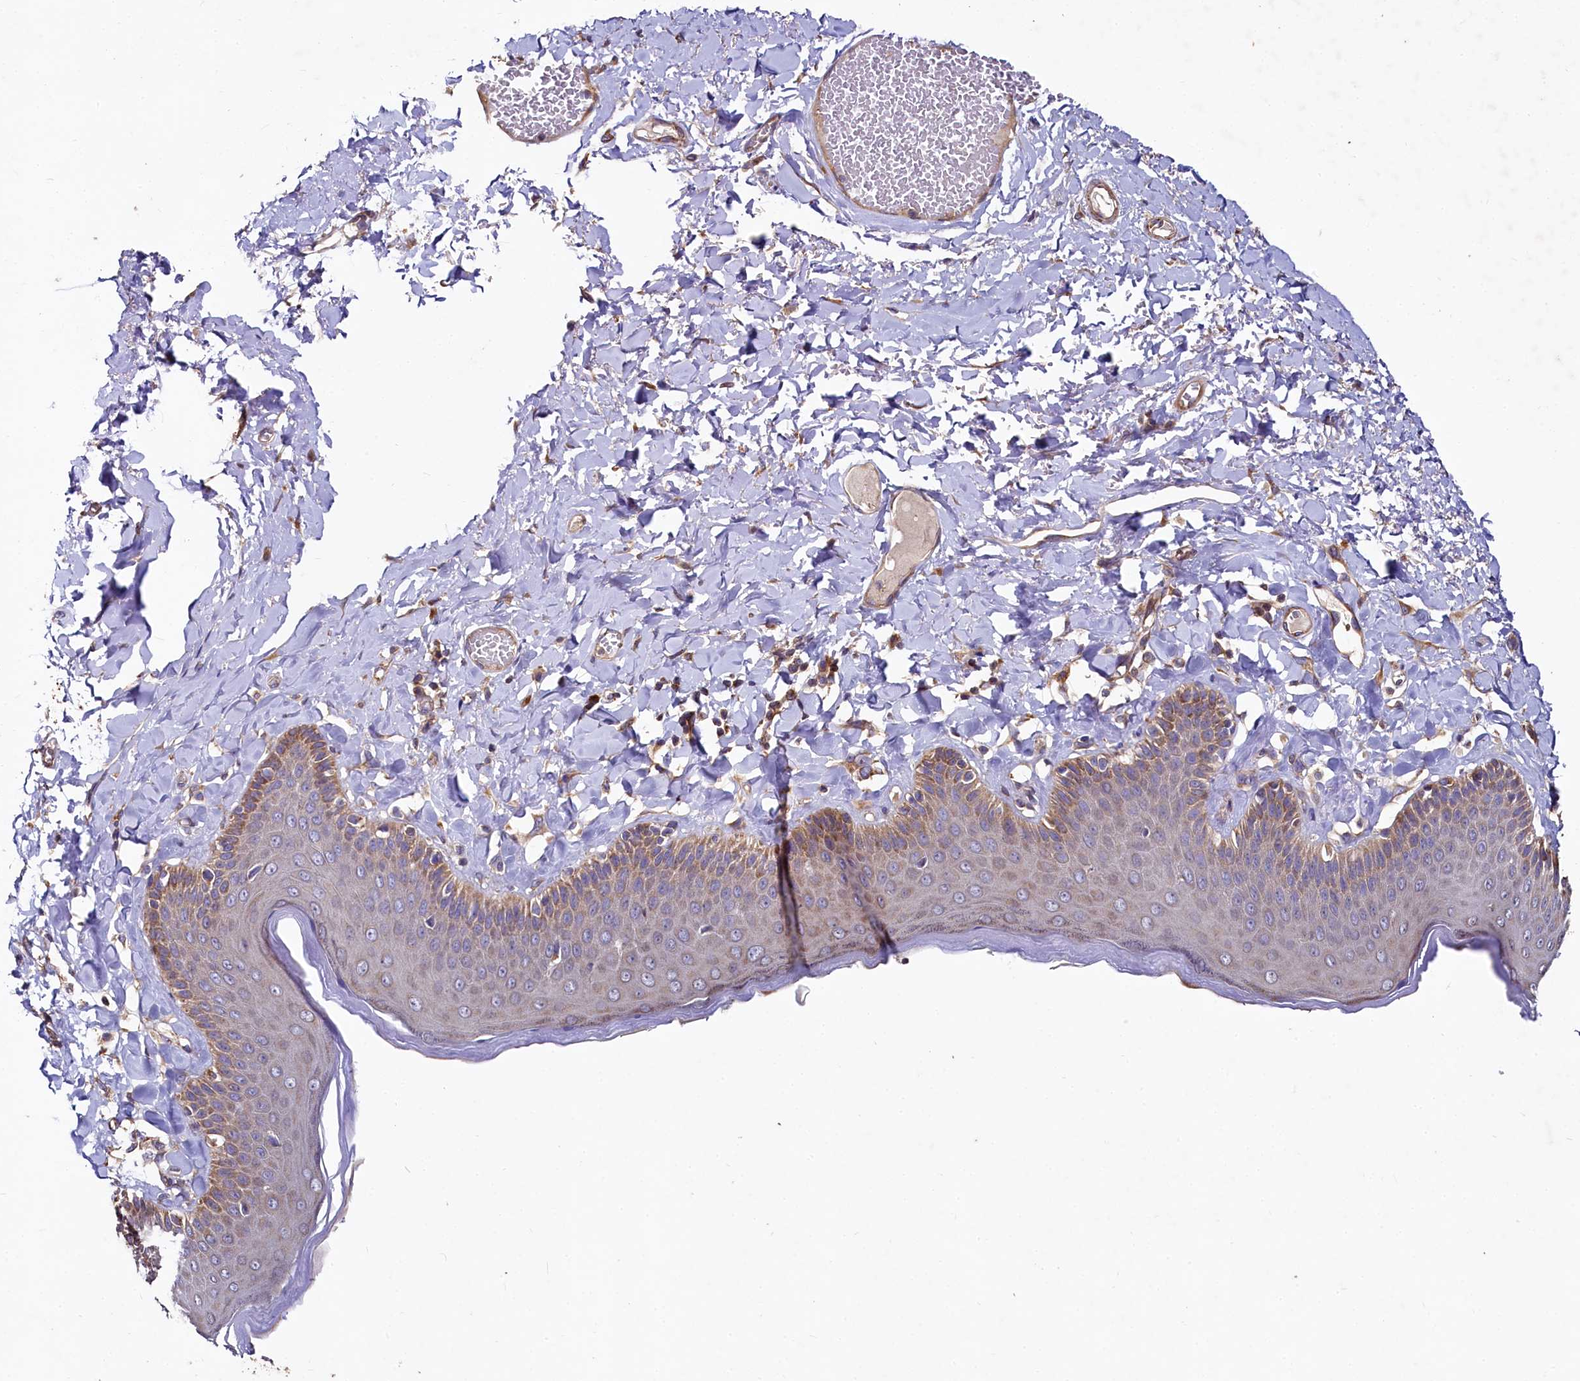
{"staining": {"intensity": "moderate", "quantity": ">75%", "location": "cytoplasmic/membranous"}, "tissue": "skin", "cell_type": "Epidermal cells", "image_type": "normal", "snomed": [{"axis": "morphology", "description": "Normal tissue, NOS"}, {"axis": "topography", "description": "Anal"}], "caption": "Moderate cytoplasmic/membranous protein positivity is seen in approximately >75% of epidermal cells in skin.", "gene": "SPRYD3", "patient": {"sex": "male", "age": 69}}